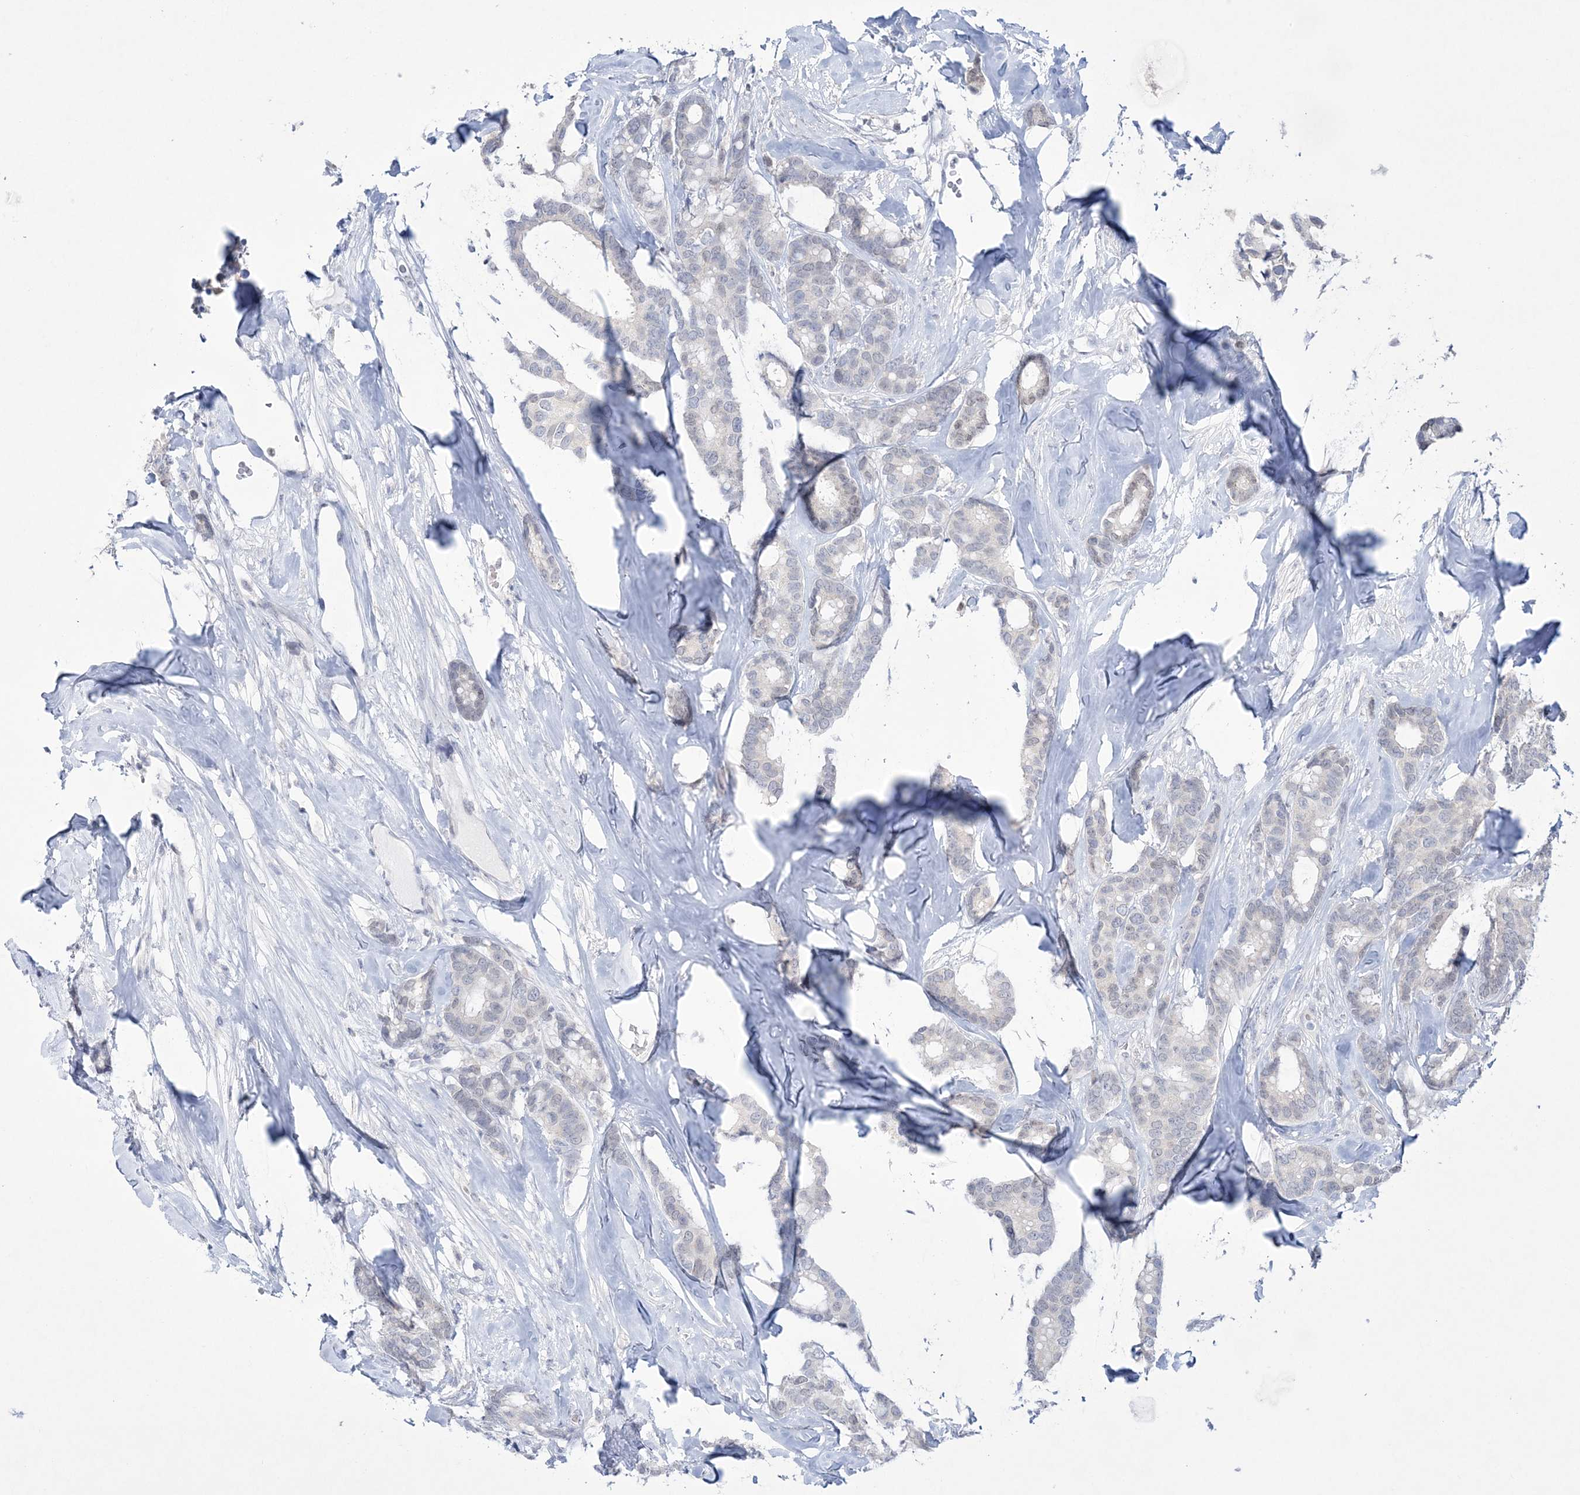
{"staining": {"intensity": "negative", "quantity": "none", "location": "none"}, "tissue": "breast cancer", "cell_type": "Tumor cells", "image_type": "cancer", "snomed": [{"axis": "morphology", "description": "Duct carcinoma"}, {"axis": "topography", "description": "Breast"}], "caption": "The immunohistochemistry image has no significant expression in tumor cells of intraductal carcinoma (breast) tissue.", "gene": "WDR27", "patient": {"sex": "female", "age": 87}}